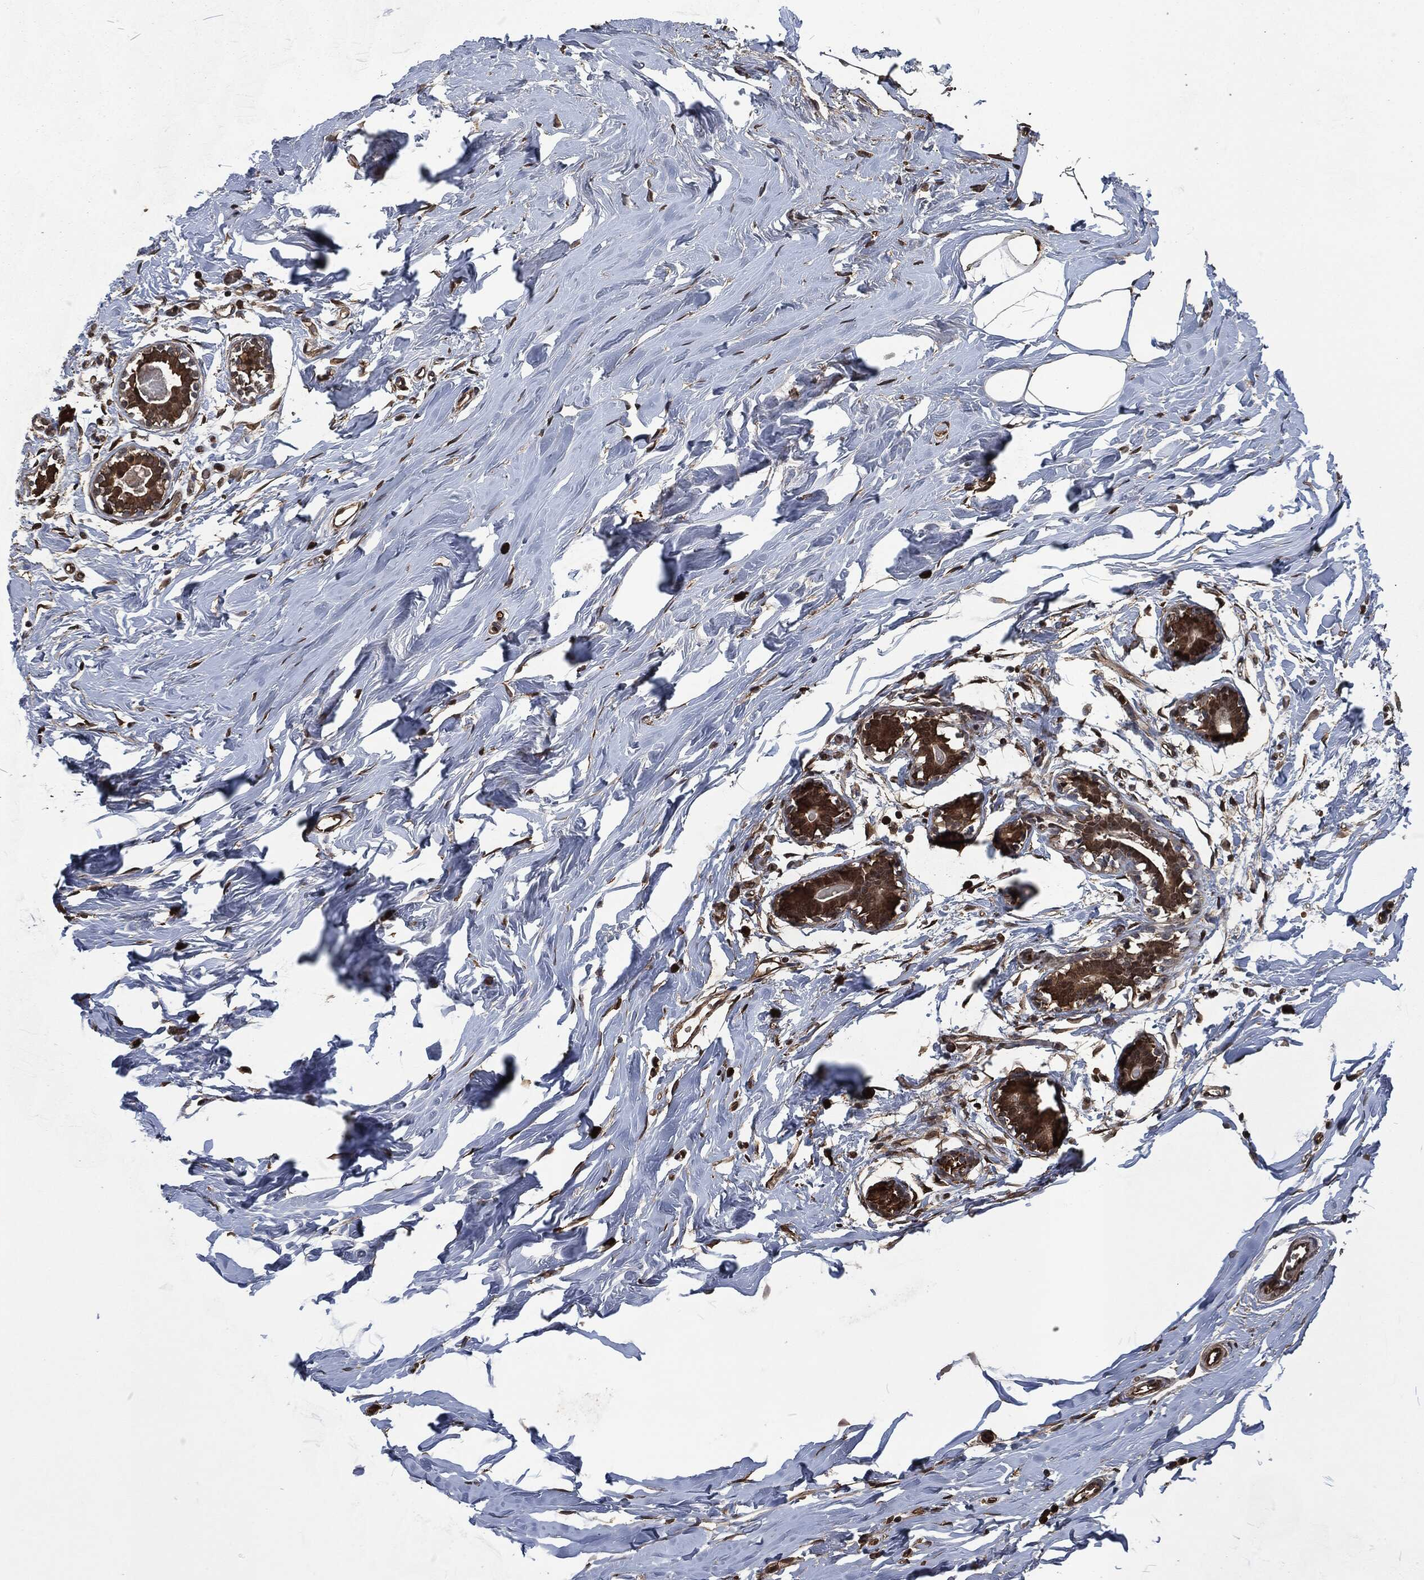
{"staining": {"intensity": "strong", "quantity": ">75%", "location": "cytoplasmic/membranous"}, "tissue": "breast", "cell_type": "Adipocytes", "image_type": "normal", "snomed": [{"axis": "morphology", "description": "Normal tissue, NOS"}, {"axis": "morphology", "description": "Lobular carcinoma, in situ"}, {"axis": "topography", "description": "Breast"}], "caption": "Strong cytoplasmic/membranous expression for a protein is seen in approximately >75% of adipocytes of normal breast using IHC.", "gene": "PRDX4", "patient": {"sex": "female", "age": 35}}